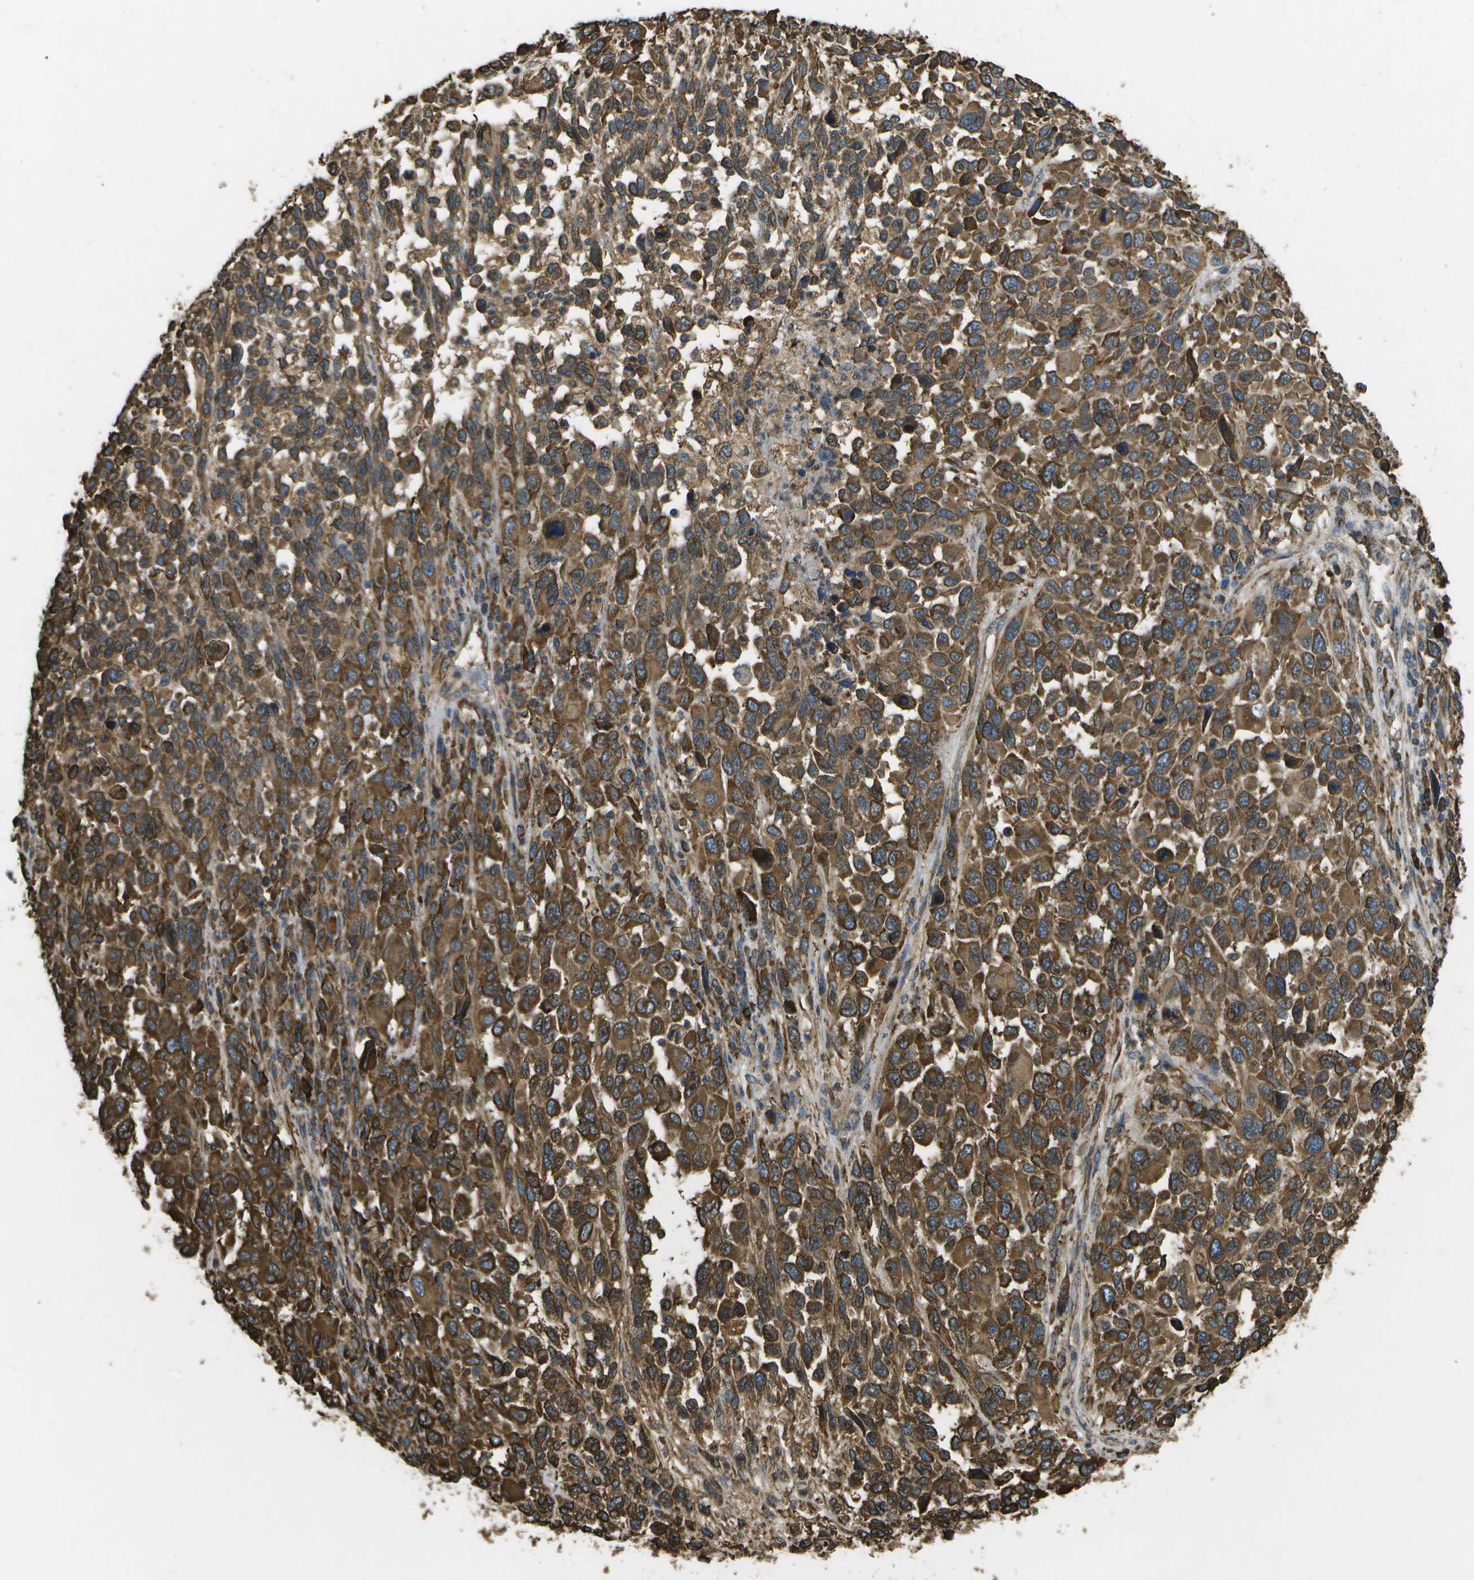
{"staining": {"intensity": "moderate", "quantity": ">75%", "location": "cytoplasmic/membranous"}, "tissue": "melanoma", "cell_type": "Tumor cells", "image_type": "cancer", "snomed": [{"axis": "morphology", "description": "Malignant melanoma, Metastatic site"}, {"axis": "topography", "description": "Lymph node"}], "caption": "Immunohistochemistry (DAB (3,3'-diaminobenzidine)) staining of human malignant melanoma (metastatic site) exhibits moderate cytoplasmic/membranous protein staining in approximately >75% of tumor cells.", "gene": "PDIA4", "patient": {"sex": "male", "age": 61}}